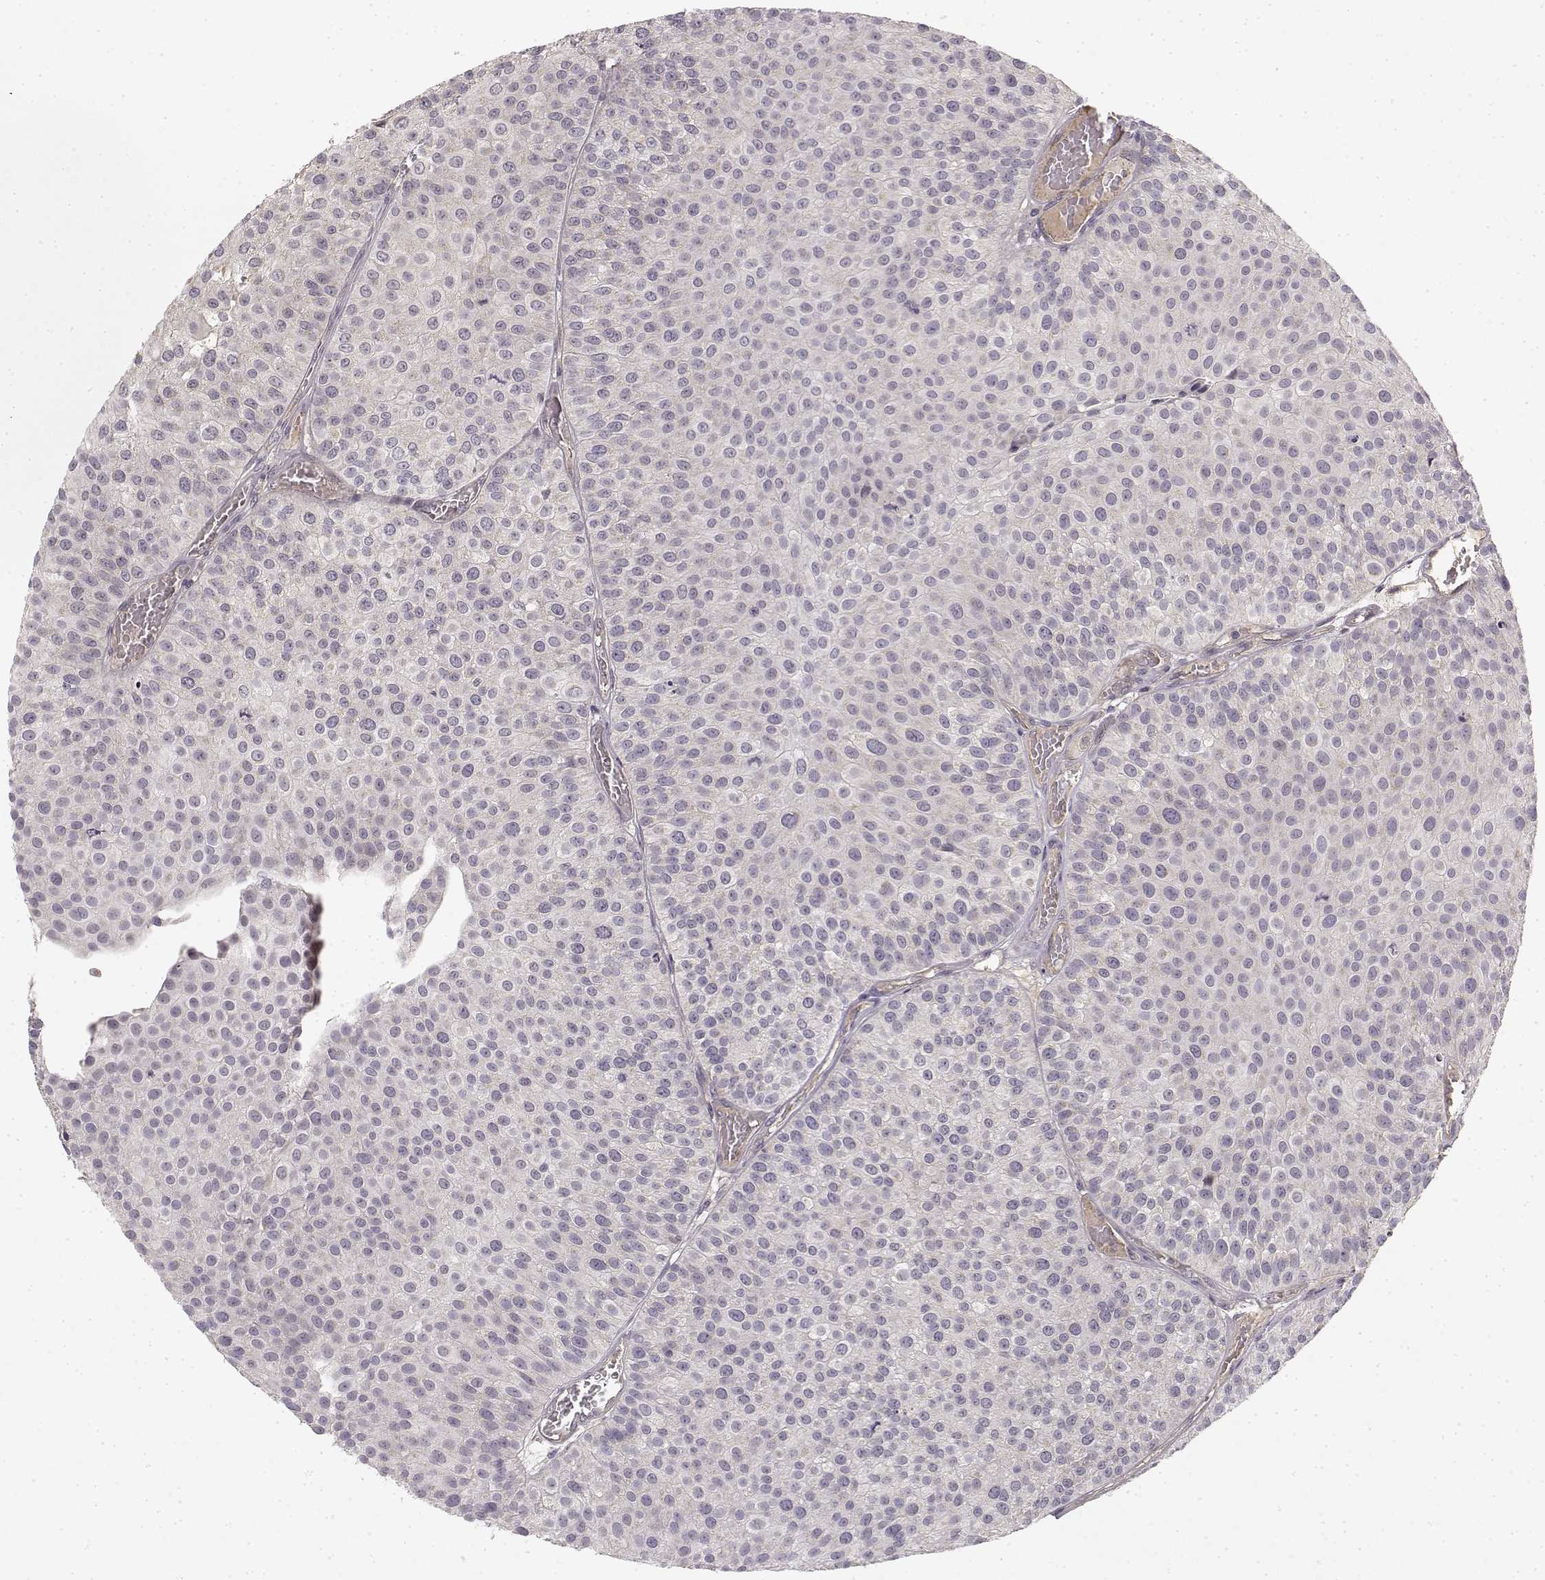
{"staining": {"intensity": "negative", "quantity": "none", "location": "none"}, "tissue": "urothelial cancer", "cell_type": "Tumor cells", "image_type": "cancer", "snomed": [{"axis": "morphology", "description": "Urothelial carcinoma, Low grade"}, {"axis": "topography", "description": "Urinary bladder"}], "caption": "This is an immunohistochemistry image of human urothelial cancer. There is no positivity in tumor cells.", "gene": "MED12L", "patient": {"sex": "female", "age": 87}}